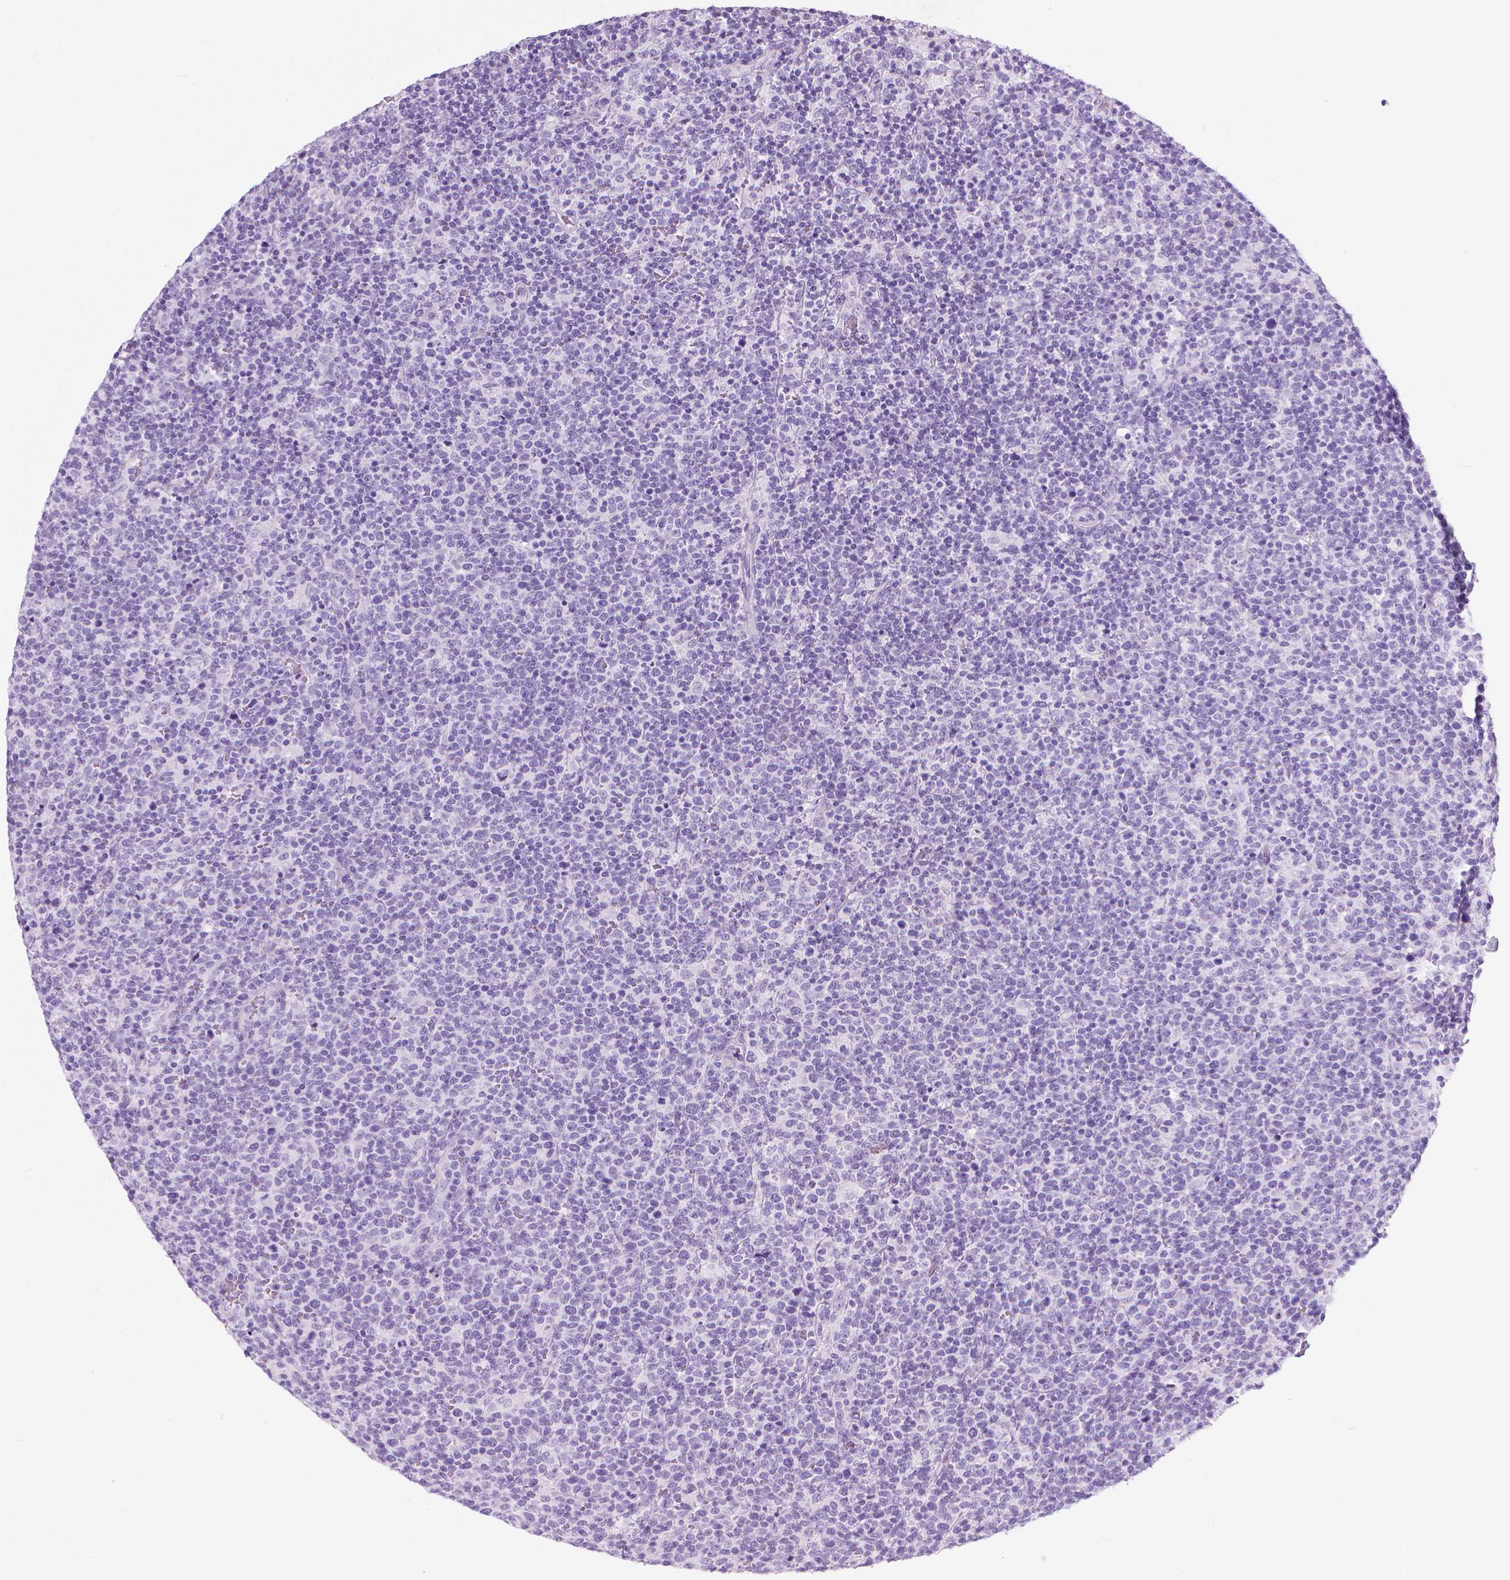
{"staining": {"intensity": "negative", "quantity": "none", "location": "none"}, "tissue": "lymphoma", "cell_type": "Tumor cells", "image_type": "cancer", "snomed": [{"axis": "morphology", "description": "Malignant lymphoma, non-Hodgkin's type, High grade"}, {"axis": "topography", "description": "Lymph node"}], "caption": "This is a histopathology image of immunohistochemistry staining of lymphoma, which shows no positivity in tumor cells.", "gene": "HTR2B", "patient": {"sex": "male", "age": 61}}